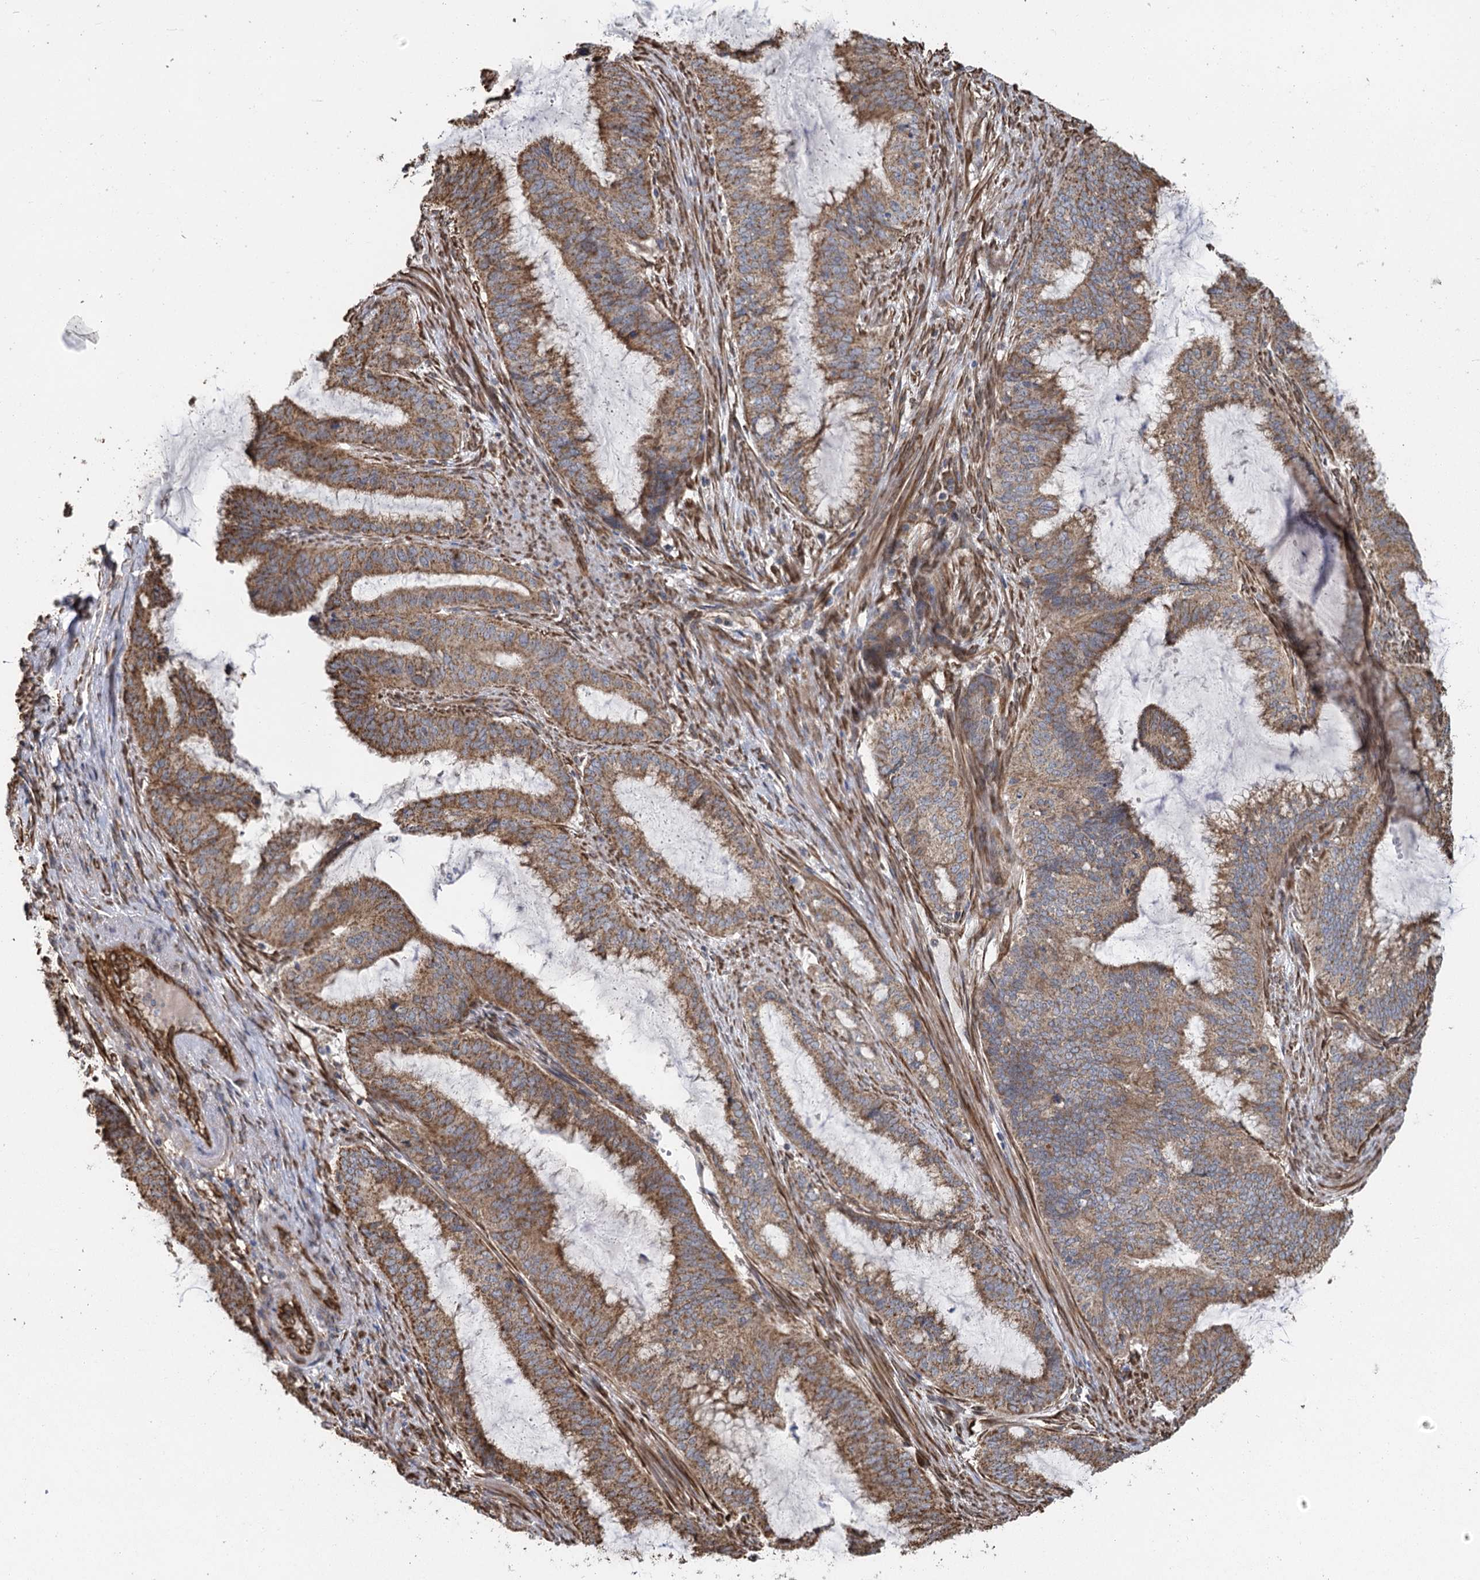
{"staining": {"intensity": "moderate", "quantity": ">75%", "location": "cytoplasmic/membranous"}, "tissue": "endometrial cancer", "cell_type": "Tumor cells", "image_type": "cancer", "snomed": [{"axis": "morphology", "description": "Adenocarcinoma, NOS"}, {"axis": "topography", "description": "Endometrium"}], "caption": "Brown immunohistochemical staining in human endometrial cancer (adenocarcinoma) exhibits moderate cytoplasmic/membranous positivity in about >75% of tumor cells.", "gene": "IL11RA", "patient": {"sex": "female", "age": 51}}